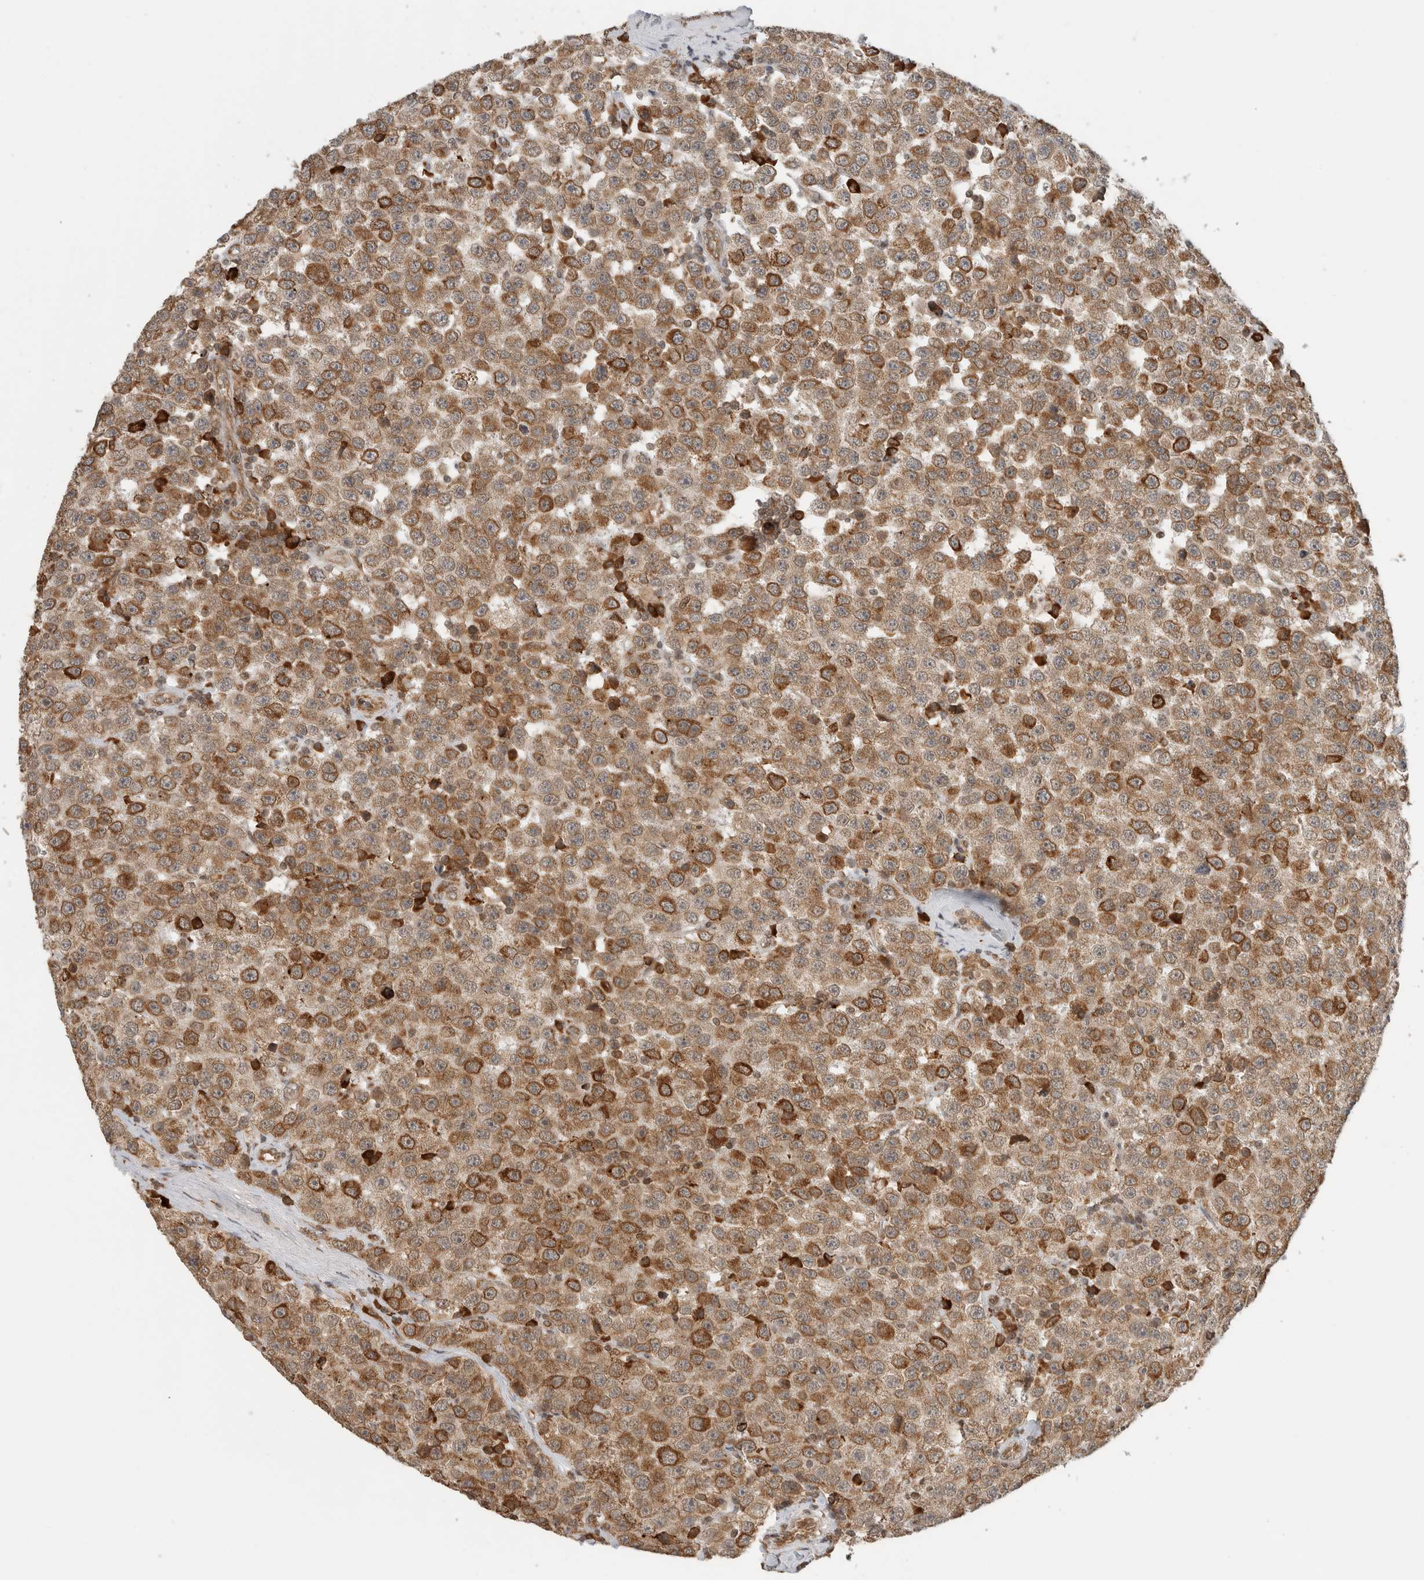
{"staining": {"intensity": "moderate", "quantity": ">75%", "location": "cytoplasmic/membranous"}, "tissue": "testis cancer", "cell_type": "Tumor cells", "image_type": "cancer", "snomed": [{"axis": "morphology", "description": "Seminoma, NOS"}, {"axis": "topography", "description": "Testis"}], "caption": "Testis cancer stained for a protein (brown) demonstrates moderate cytoplasmic/membranous positive staining in approximately >75% of tumor cells.", "gene": "MS4A7", "patient": {"sex": "male", "age": 28}}